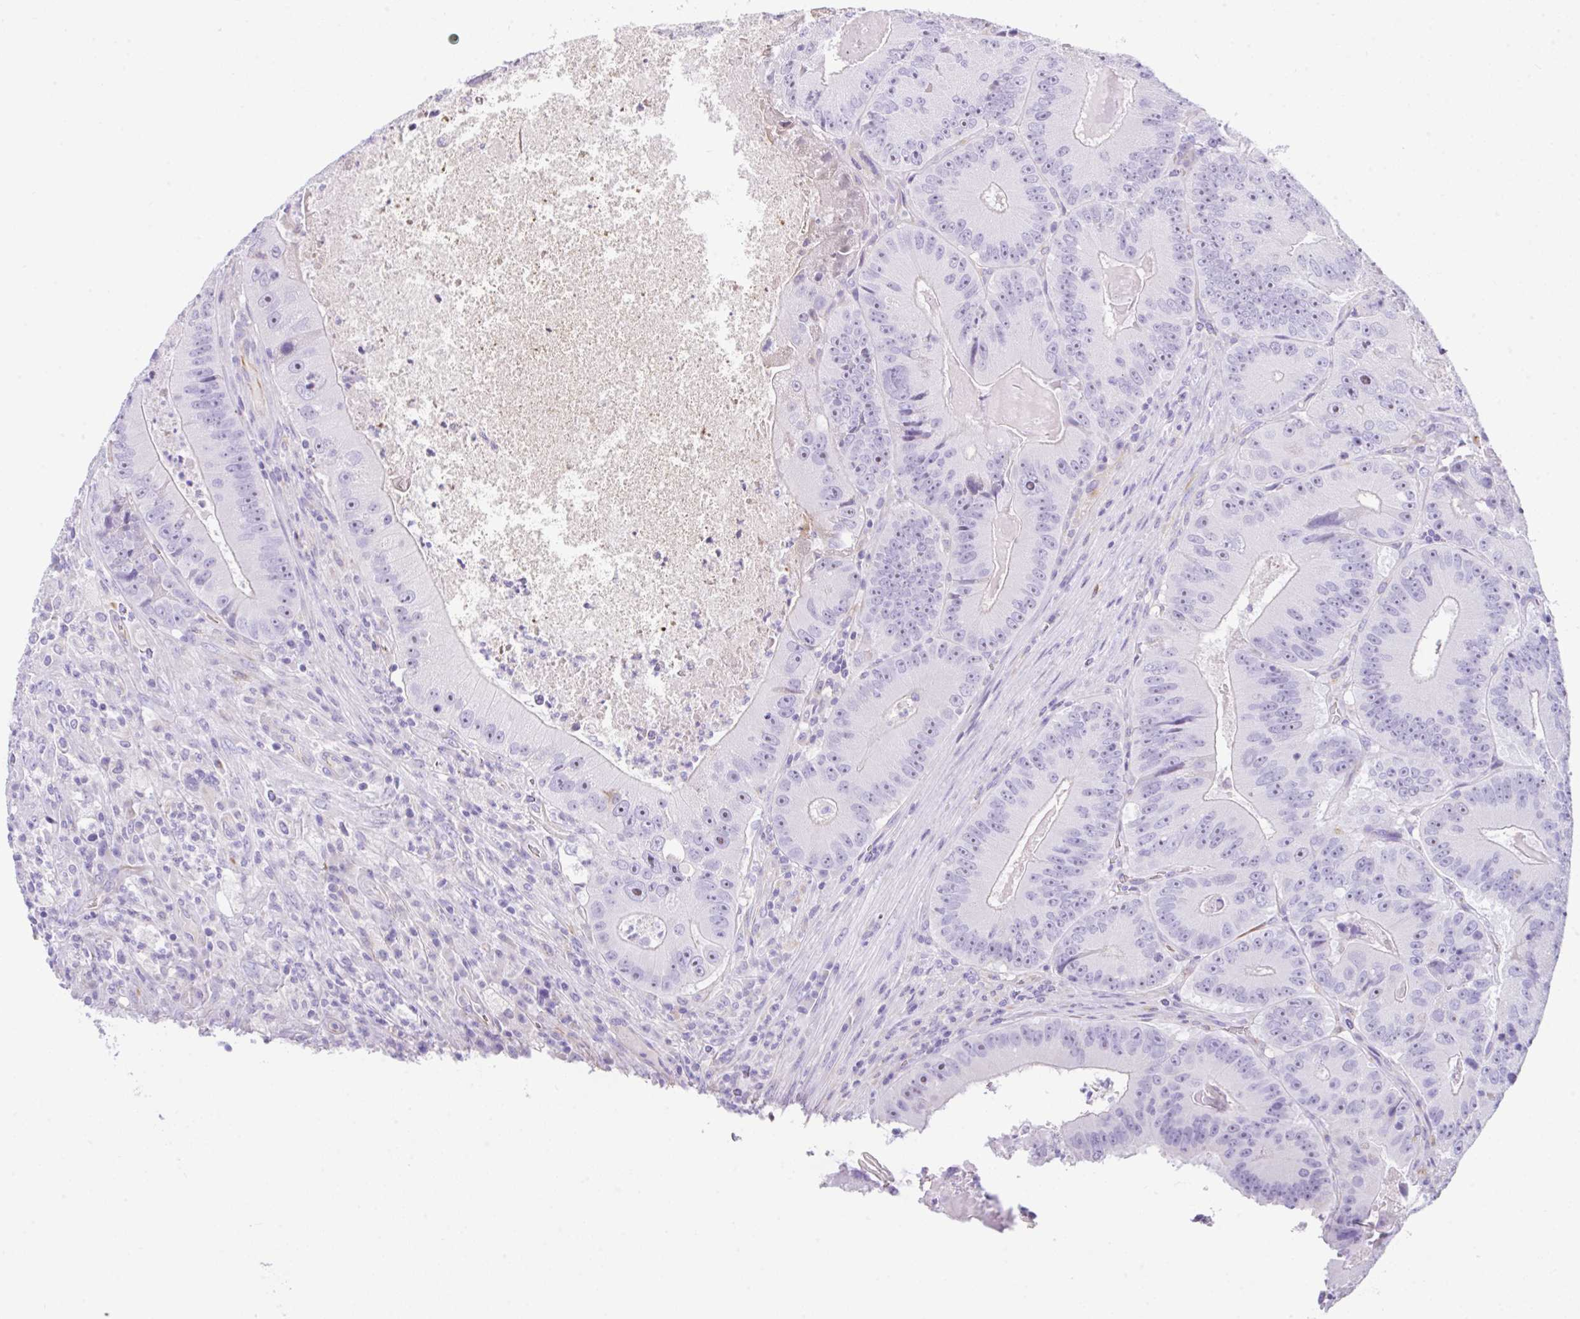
{"staining": {"intensity": "negative", "quantity": "none", "location": "none"}, "tissue": "colorectal cancer", "cell_type": "Tumor cells", "image_type": "cancer", "snomed": [{"axis": "morphology", "description": "Adenocarcinoma, NOS"}, {"axis": "topography", "description": "Colon"}], "caption": "Immunohistochemistry (IHC) image of neoplastic tissue: colorectal adenocarcinoma stained with DAB (3,3'-diaminobenzidine) exhibits no significant protein expression in tumor cells.", "gene": "NDUFAF8", "patient": {"sex": "female", "age": 86}}